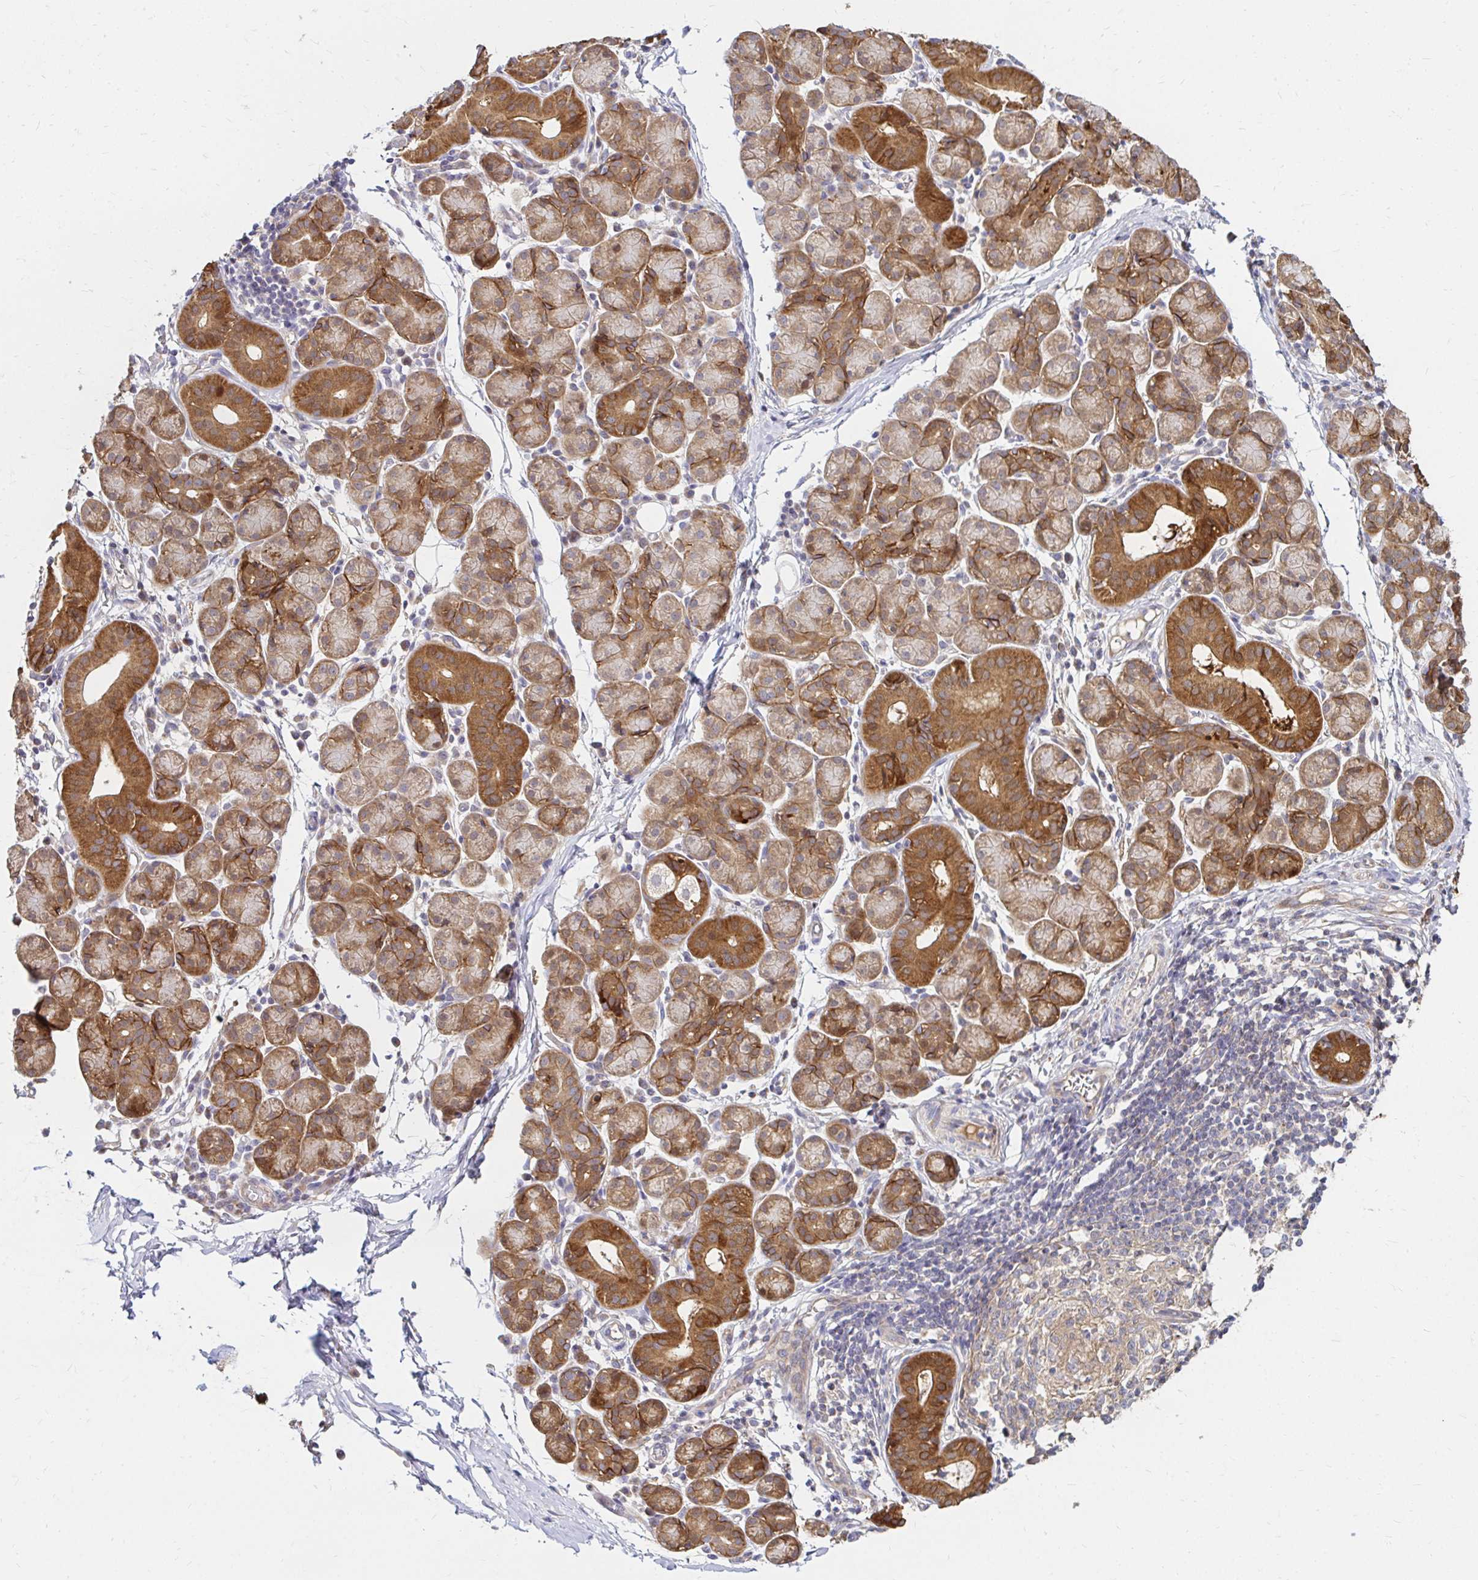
{"staining": {"intensity": "moderate", "quantity": "25%-75%", "location": "cytoplasmic/membranous"}, "tissue": "salivary gland", "cell_type": "Glandular cells", "image_type": "normal", "snomed": [{"axis": "morphology", "description": "Normal tissue, NOS"}, {"axis": "morphology", "description": "Inflammation, NOS"}, {"axis": "topography", "description": "Lymph node"}, {"axis": "topography", "description": "Salivary gland"}], "caption": "Immunohistochemical staining of benign human salivary gland displays 25%-75% levels of moderate cytoplasmic/membranous protein staining in about 25%-75% of glandular cells.", "gene": "ITGA2", "patient": {"sex": "male", "age": 3}}